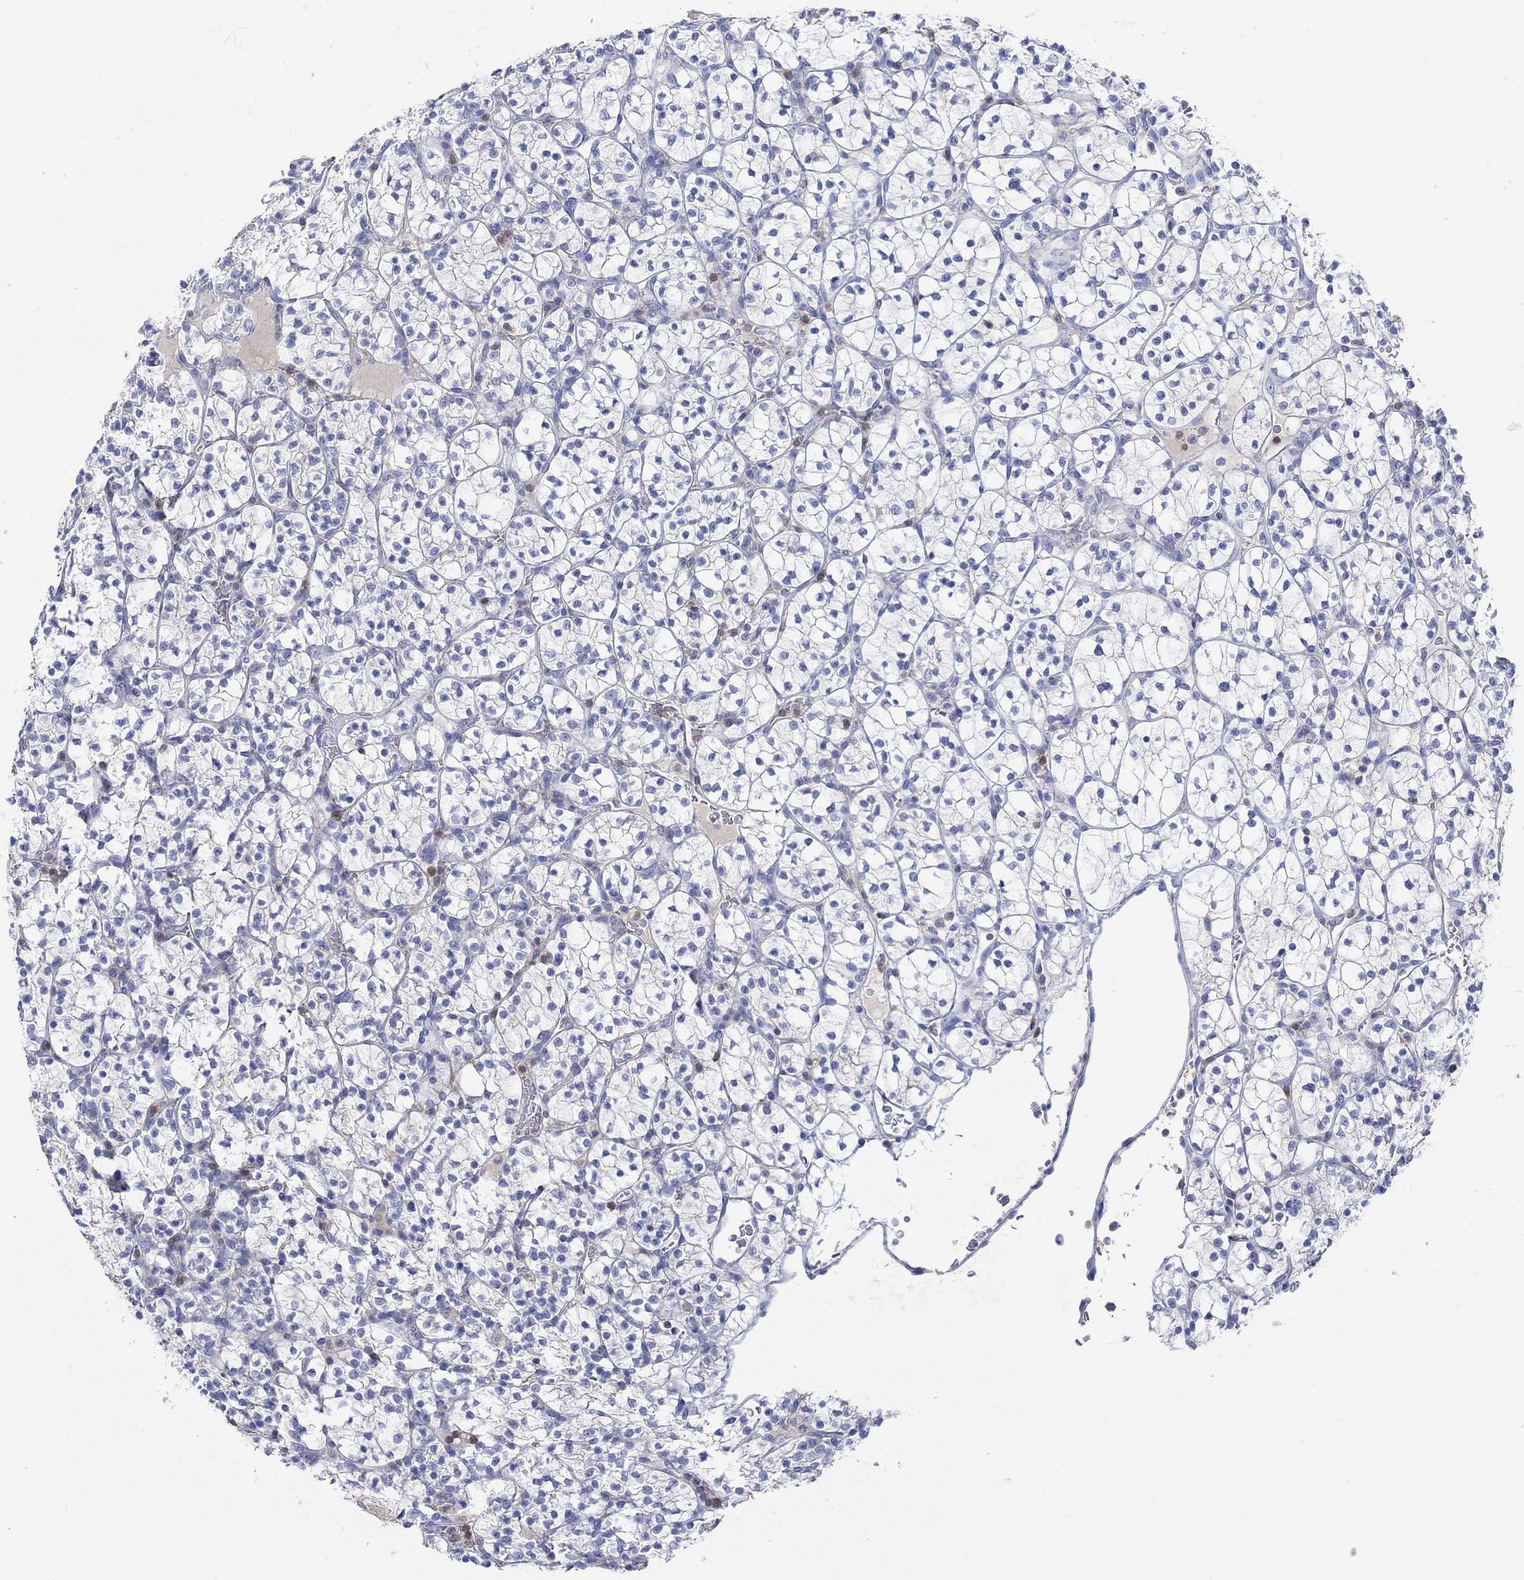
{"staining": {"intensity": "negative", "quantity": "none", "location": "none"}, "tissue": "renal cancer", "cell_type": "Tumor cells", "image_type": "cancer", "snomed": [{"axis": "morphology", "description": "Adenocarcinoma, NOS"}, {"axis": "topography", "description": "Kidney"}], "caption": "Tumor cells show no significant protein staining in renal cancer.", "gene": "GCM1", "patient": {"sex": "female", "age": 89}}